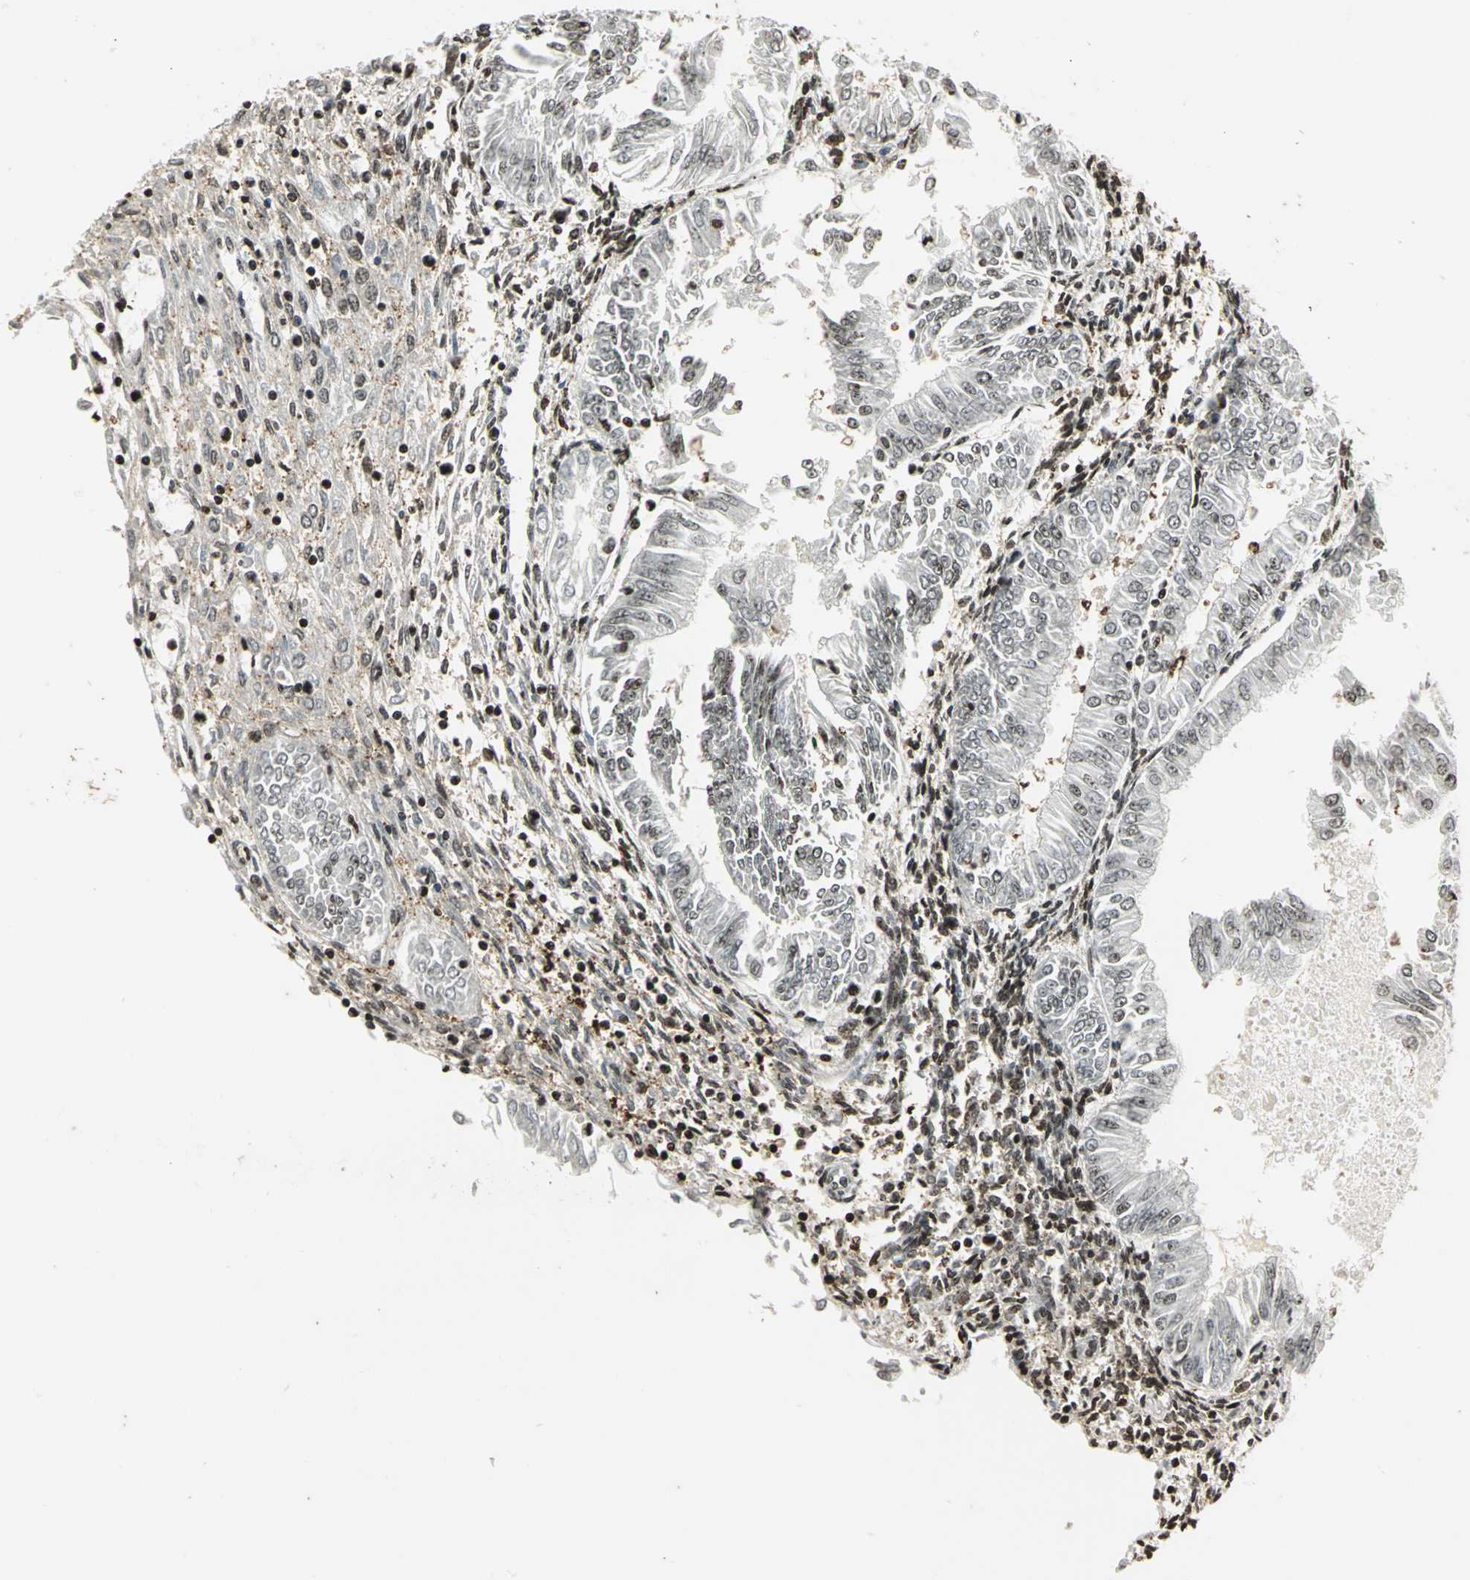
{"staining": {"intensity": "weak", "quantity": "25%-75%", "location": "cytoplasmic/membranous,nuclear"}, "tissue": "endometrial cancer", "cell_type": "Tumor cells", "image_type": "cancer", "snomed": [{"axis": "morphology", "description": "Adenocarcinoma, NOS"}, {"axis": "topography", "description": "Endometrium"}], "caption": "IHC of endometrial cancer (adenocarcinoma) shows low levels of weak cytoplasmic/membranous and nuclear positivity in about 25%-75% of tumor cells. Immunohistochemistry stains the protein of interest in brown and the nuclei are stained blue.", "gene": "LGALS3", "patient": {"sex": "female", "age": 53}}